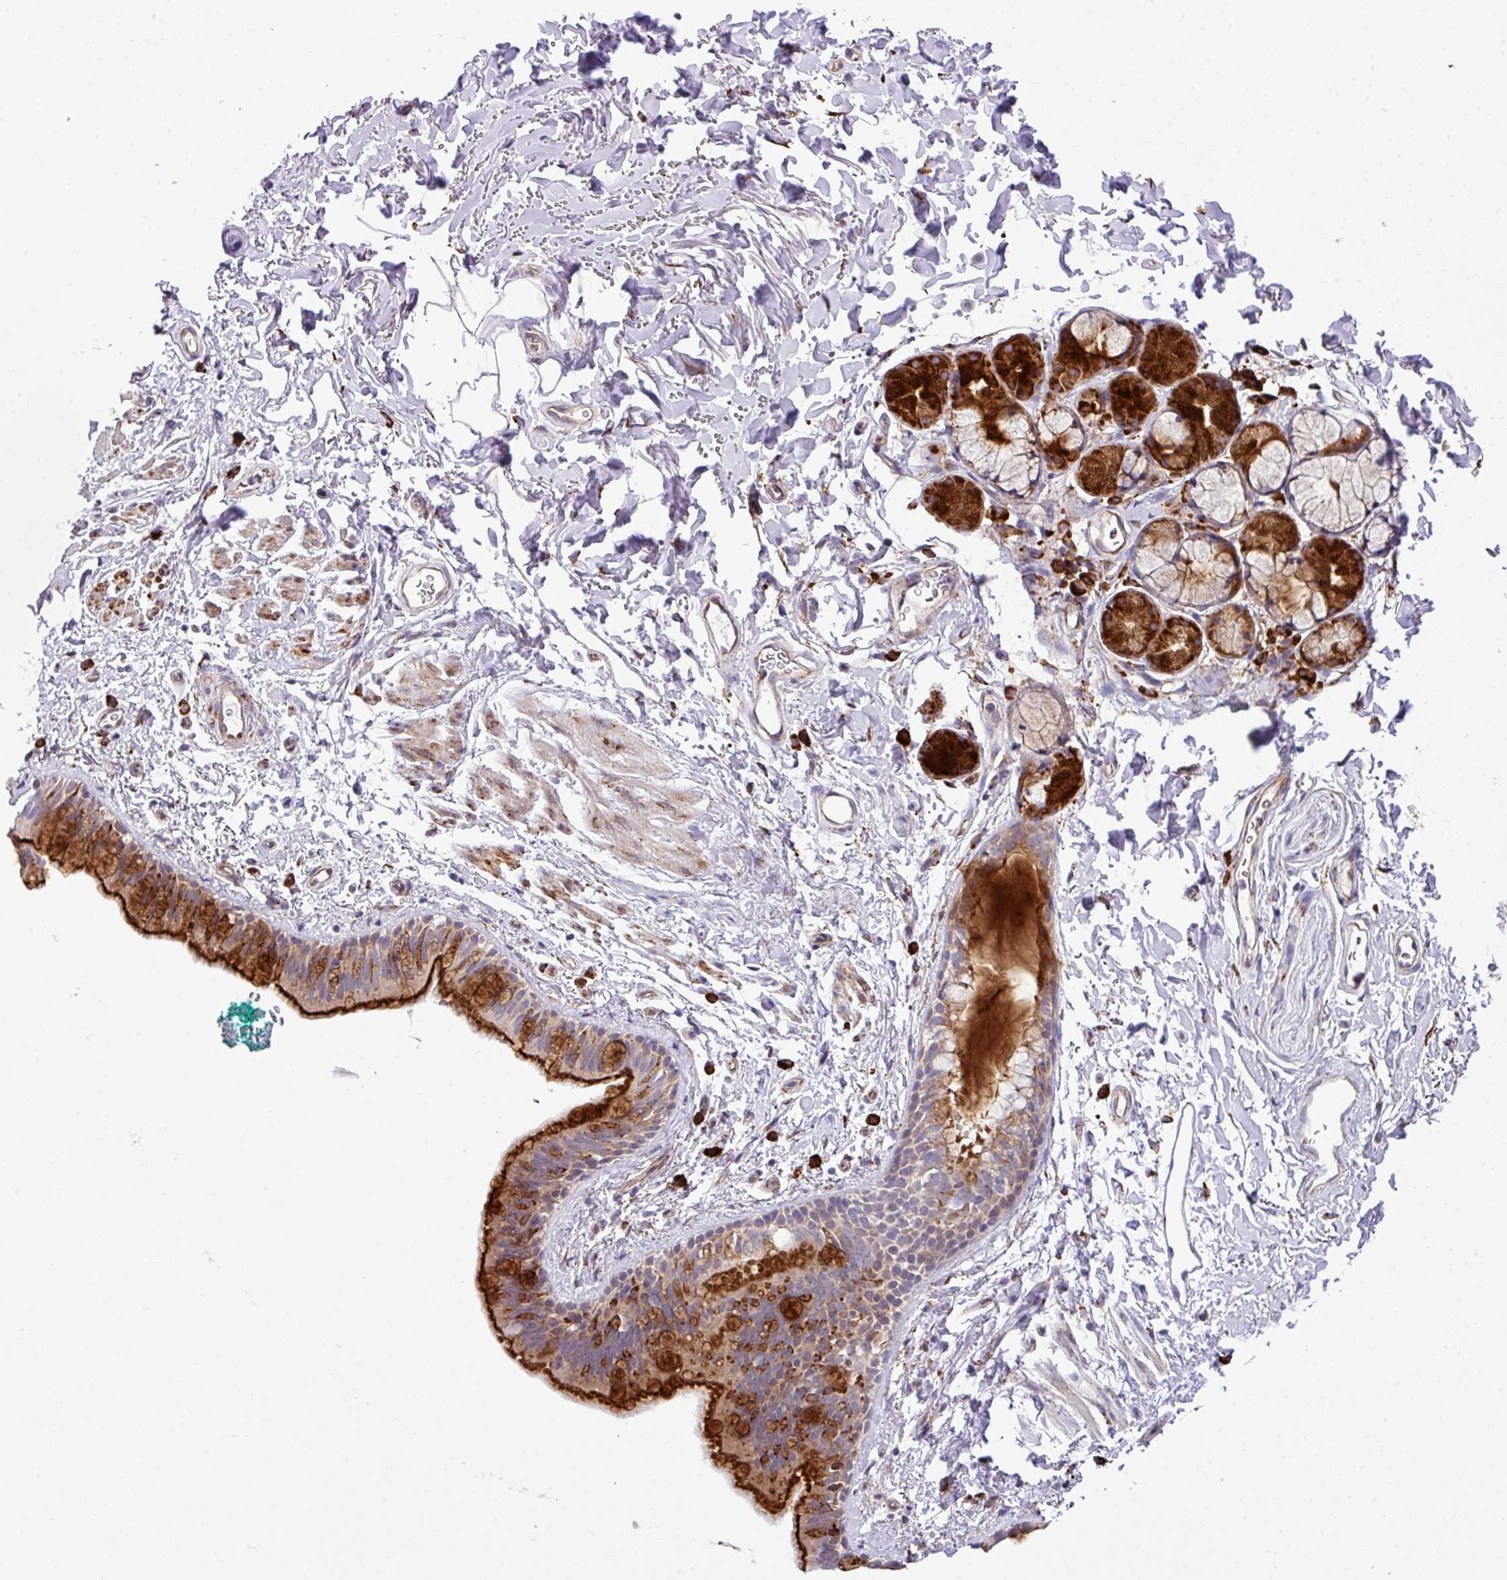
{"staining": {"intensity": "strong", "quantity": "25%-75%", "location": "cytoplasmic/membranous"}, "tissue": "bronchus", "cell_type": "Respiratory epithelial cells", "image_type": "normal", "snomed": [{"axis": "morphology", "description": "Normal tissue, NOS"}, {"axis": "morphology", "description": "Squamous cell carcinoma, NOS"}, {"axis": "topography", "description": "Bronchus"}, {"axis": "topography", "description": "Lung"}], "caption": "High-power microscopy captured an immunohistochemistry photomicrograph of benign bronchus, revealing strong cytoplasmic/membranous positivity in approximately 25%-75% of respiratory epithelial cells. The protein of interest is shown in brown color, while the nuclei are stained blue.", "gene": "CFAP97", "patient": {"sex": "female", "age": 70}}